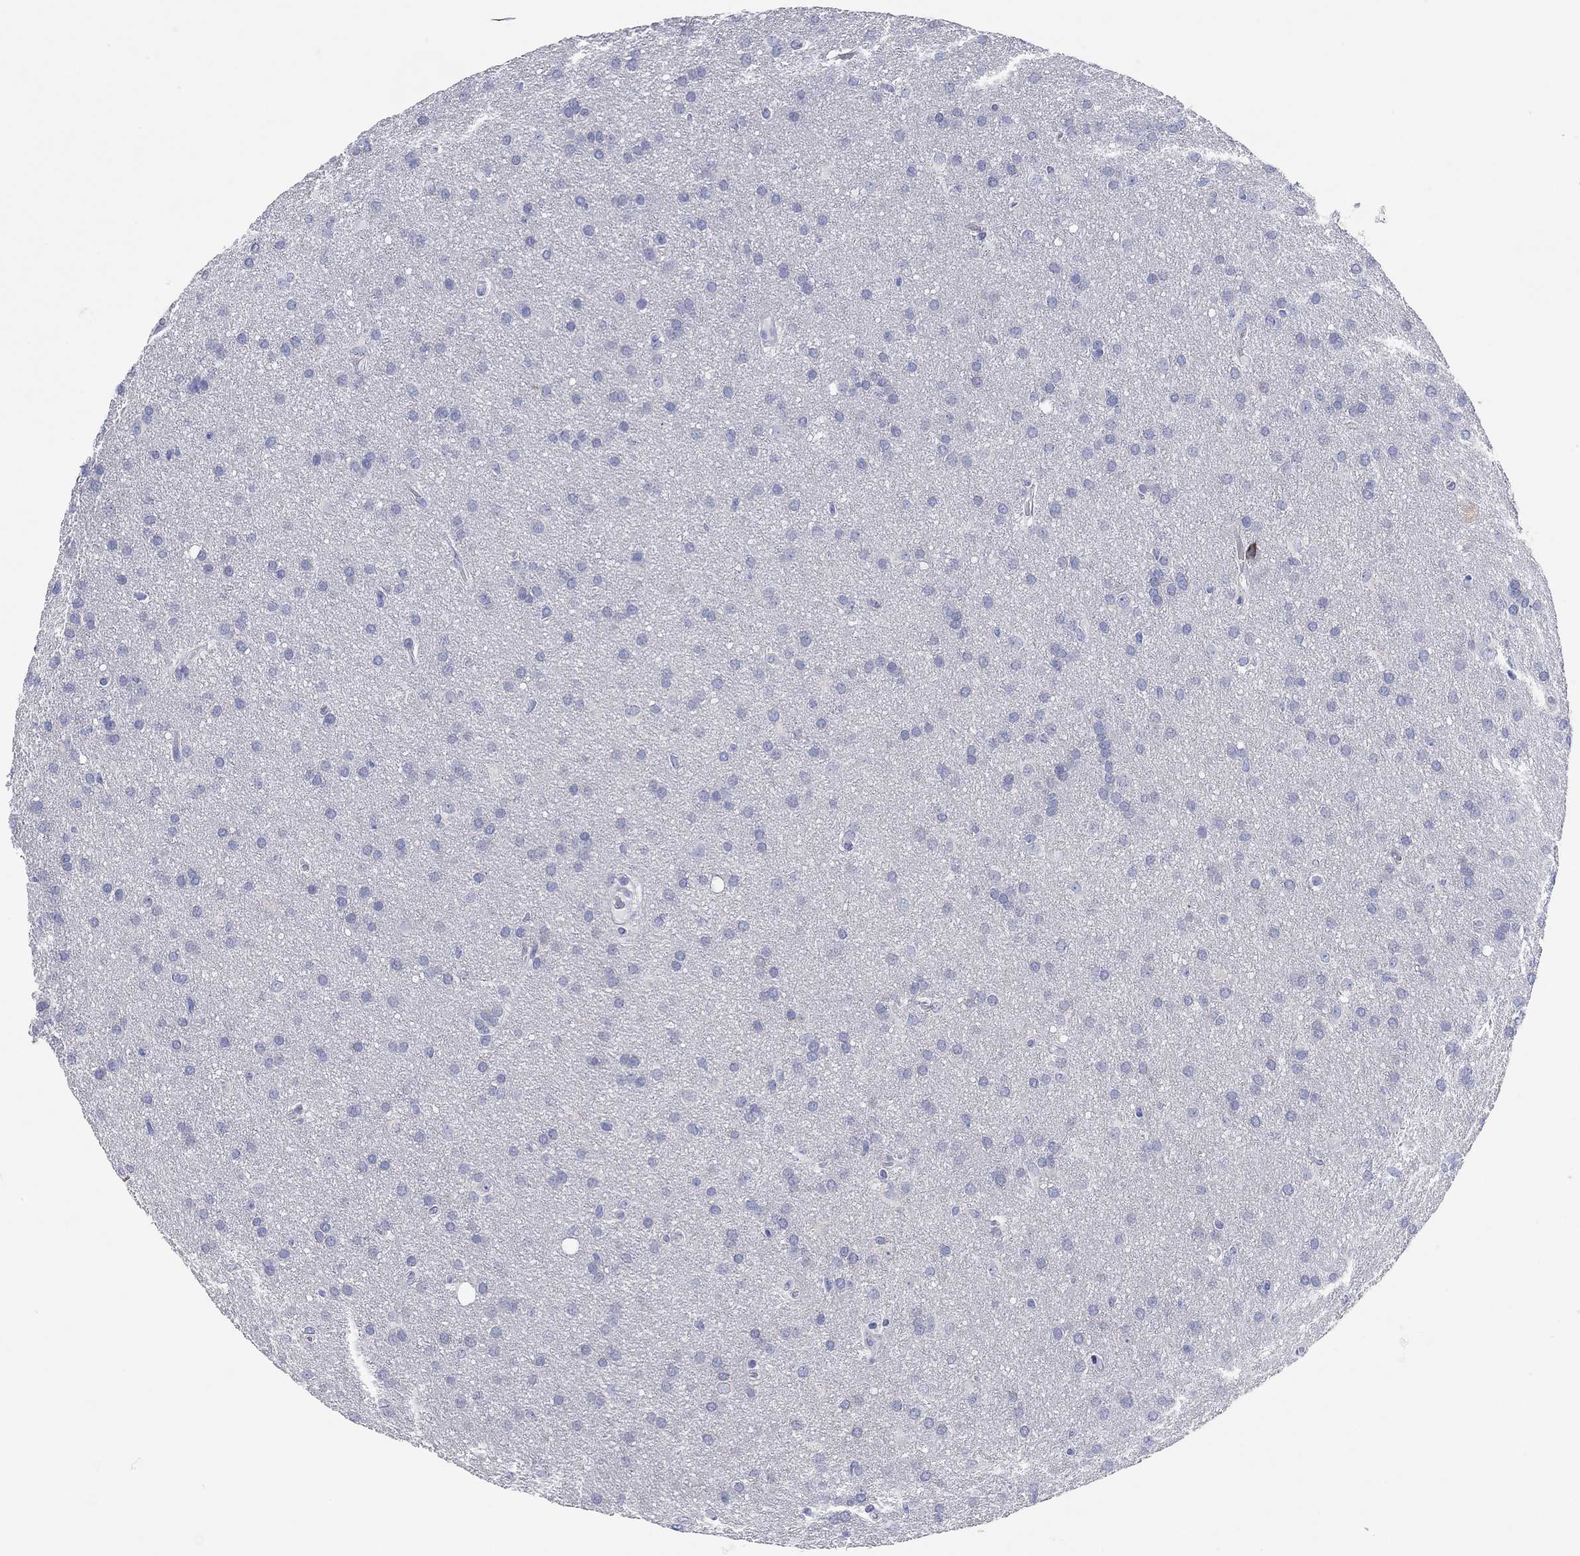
{"staining": {"intensity": "negative", "quantity": "none", "location": "none"}, "tissue": "glioma", "cell_type": "Tumor cells", "image_type": "cancer", "snomed": [{"axis": "morphology", "description": "Glioma, malignant, Low grade"}, {"axis": "topography", "description": "Brain"}], "caption": "Tumor cells show no significant protein staining in glioma. (DAB (3,3'-diaminobenzidine) IHC, high magnification).", "gene": "CHI3L2", "patient": {"sex": "female", "age": 32}}